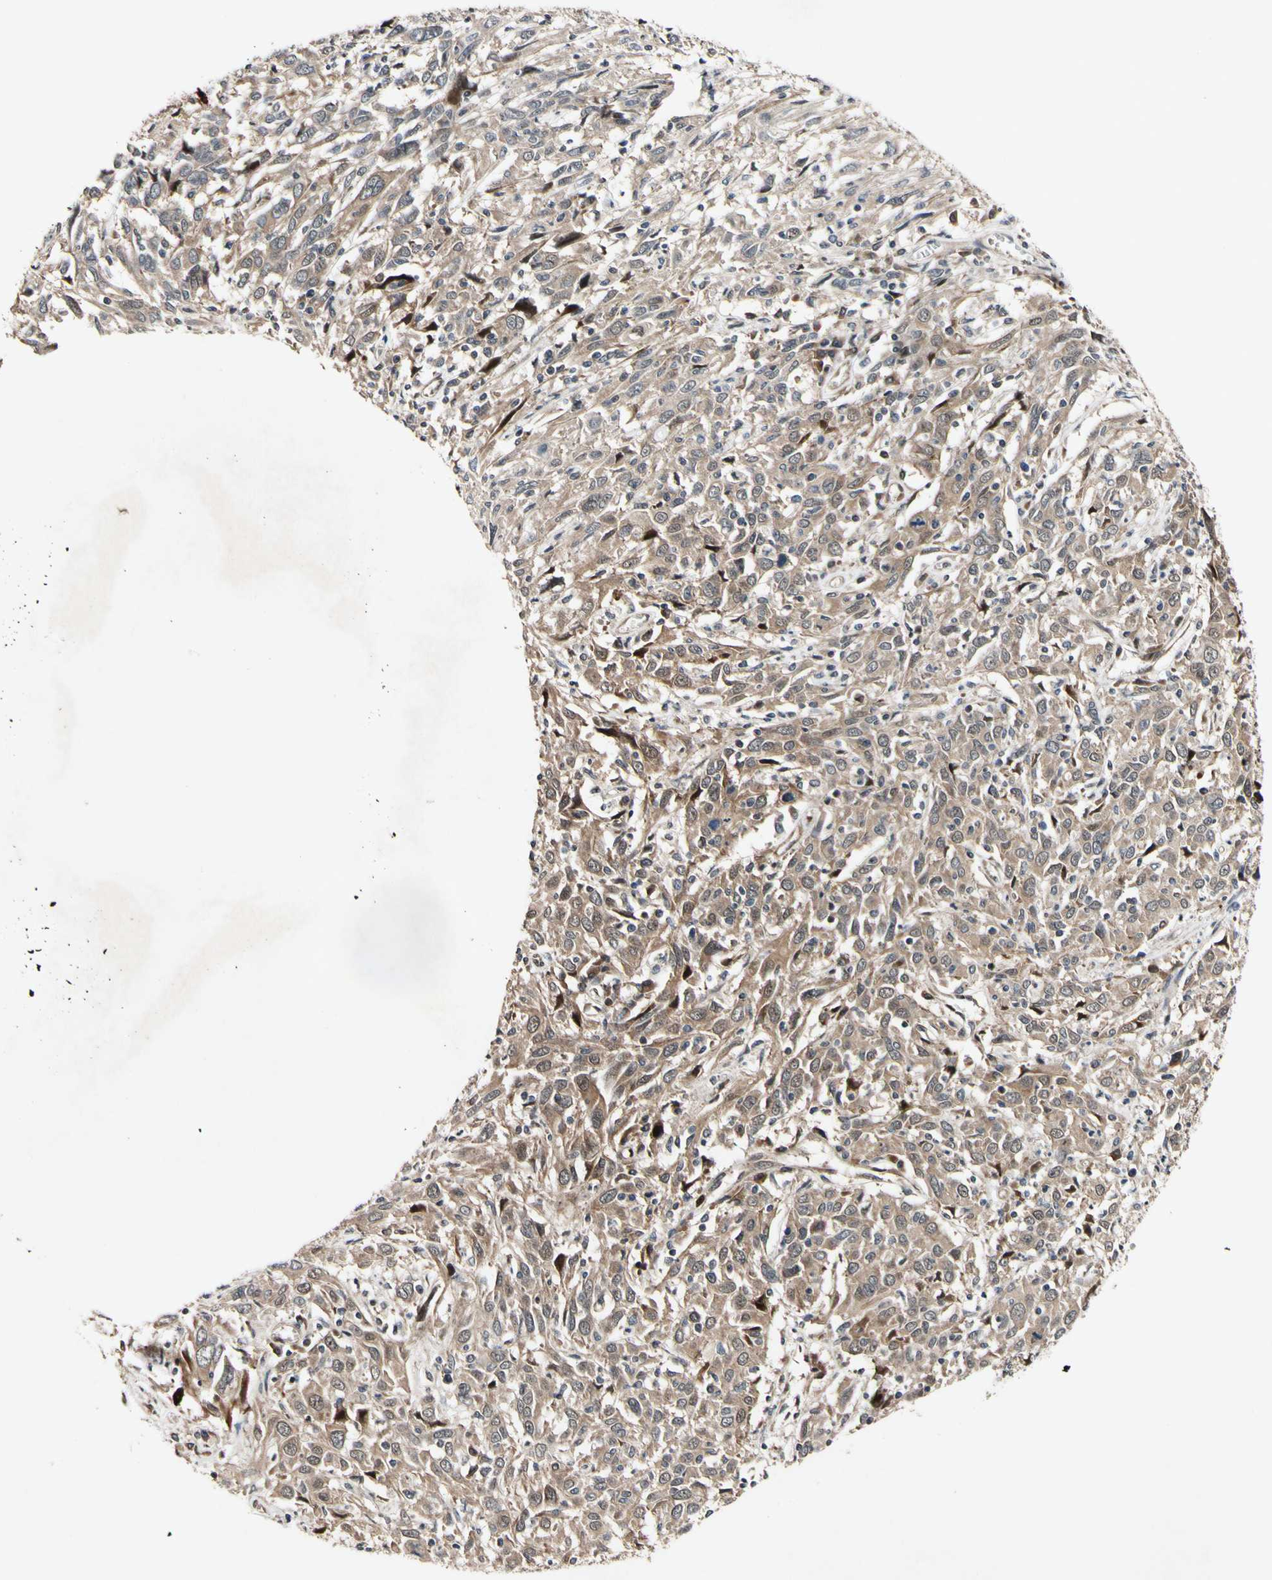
{"staining": {"intensity": "moderate", "quantity": ">75%", "location": "cytoplasmic/membranous,nuclear"}, "tissue": "cervical cancer", "cell_type": "Tumor cells", "image_type": "cancer", "snomed": [{"axis": "morphology", "description": "Squamous cell carcinoma, NOS"}, {"axis": "topography", "description": "Cervix"}], "caption": "This is a photomicrograph of immunohistochemistry (IHC) staining of squamous cell carcinoma (cervical), which shows moderate expression in the cytoplasmic/membranous and nuclear of tumor cells.", "gene": "CSNK1E", "patient": {"sex": "female", "age": 46}}